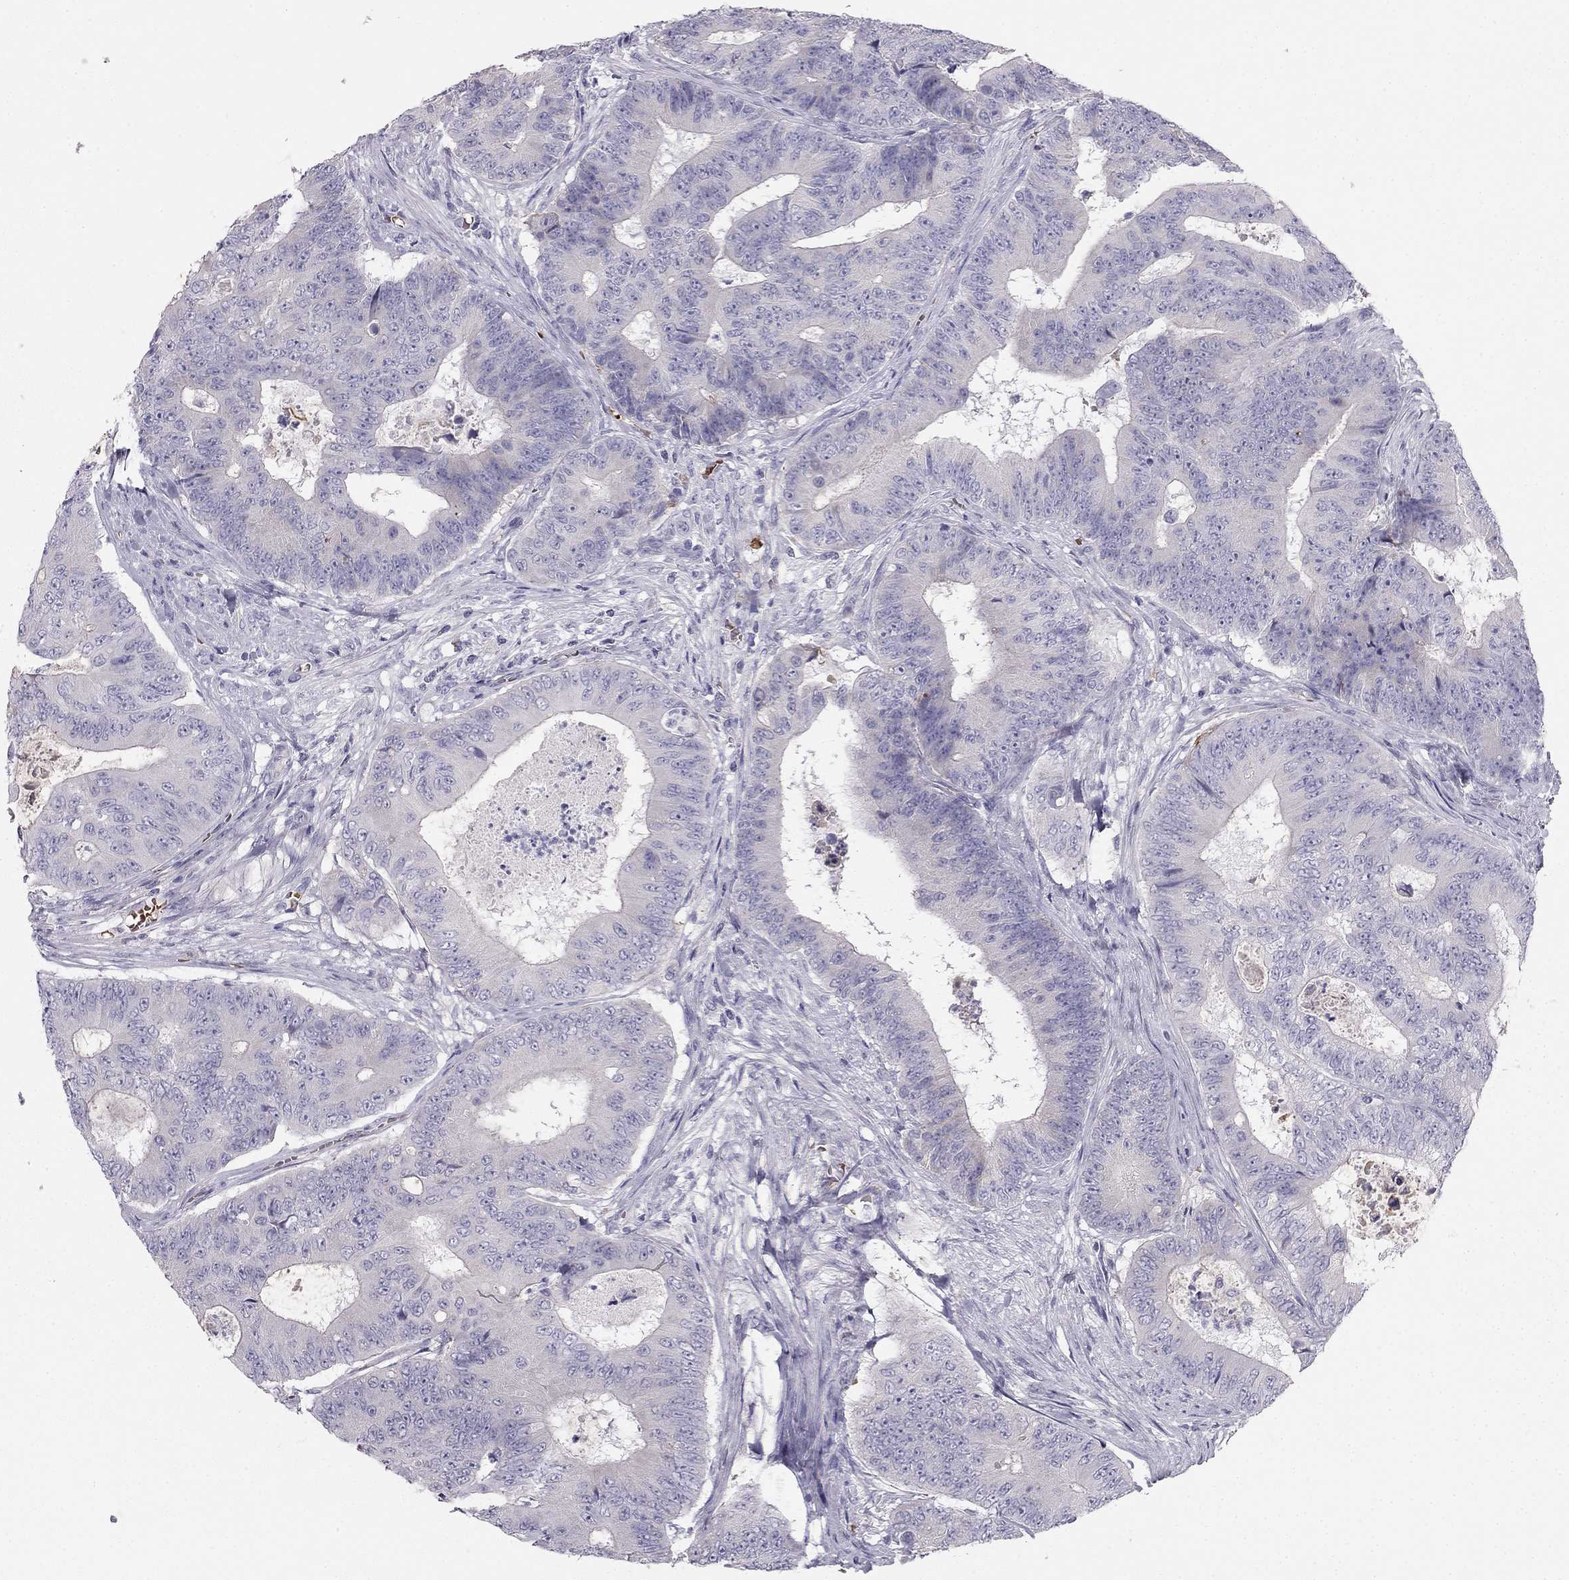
{"staining": {"intensity": "negative", "quantity": "none", "location": "none"}, "tissue": "colorectal cancer", "cell_type": "Tumor cells", "image_type": "cancer", "snomed": [{"axis": "morphology", "description": "Adenocarcinoma, NOS"}, {"axis": "topography", "description": "Colon"}], "caption": "The immunohistochemistry histopathology image has no significant positivity in tumor cells of colorectal cancer (adenocarcinoma) tissue.", "gene": "RHD", "patient": {"sex": "female", "age": 48}}